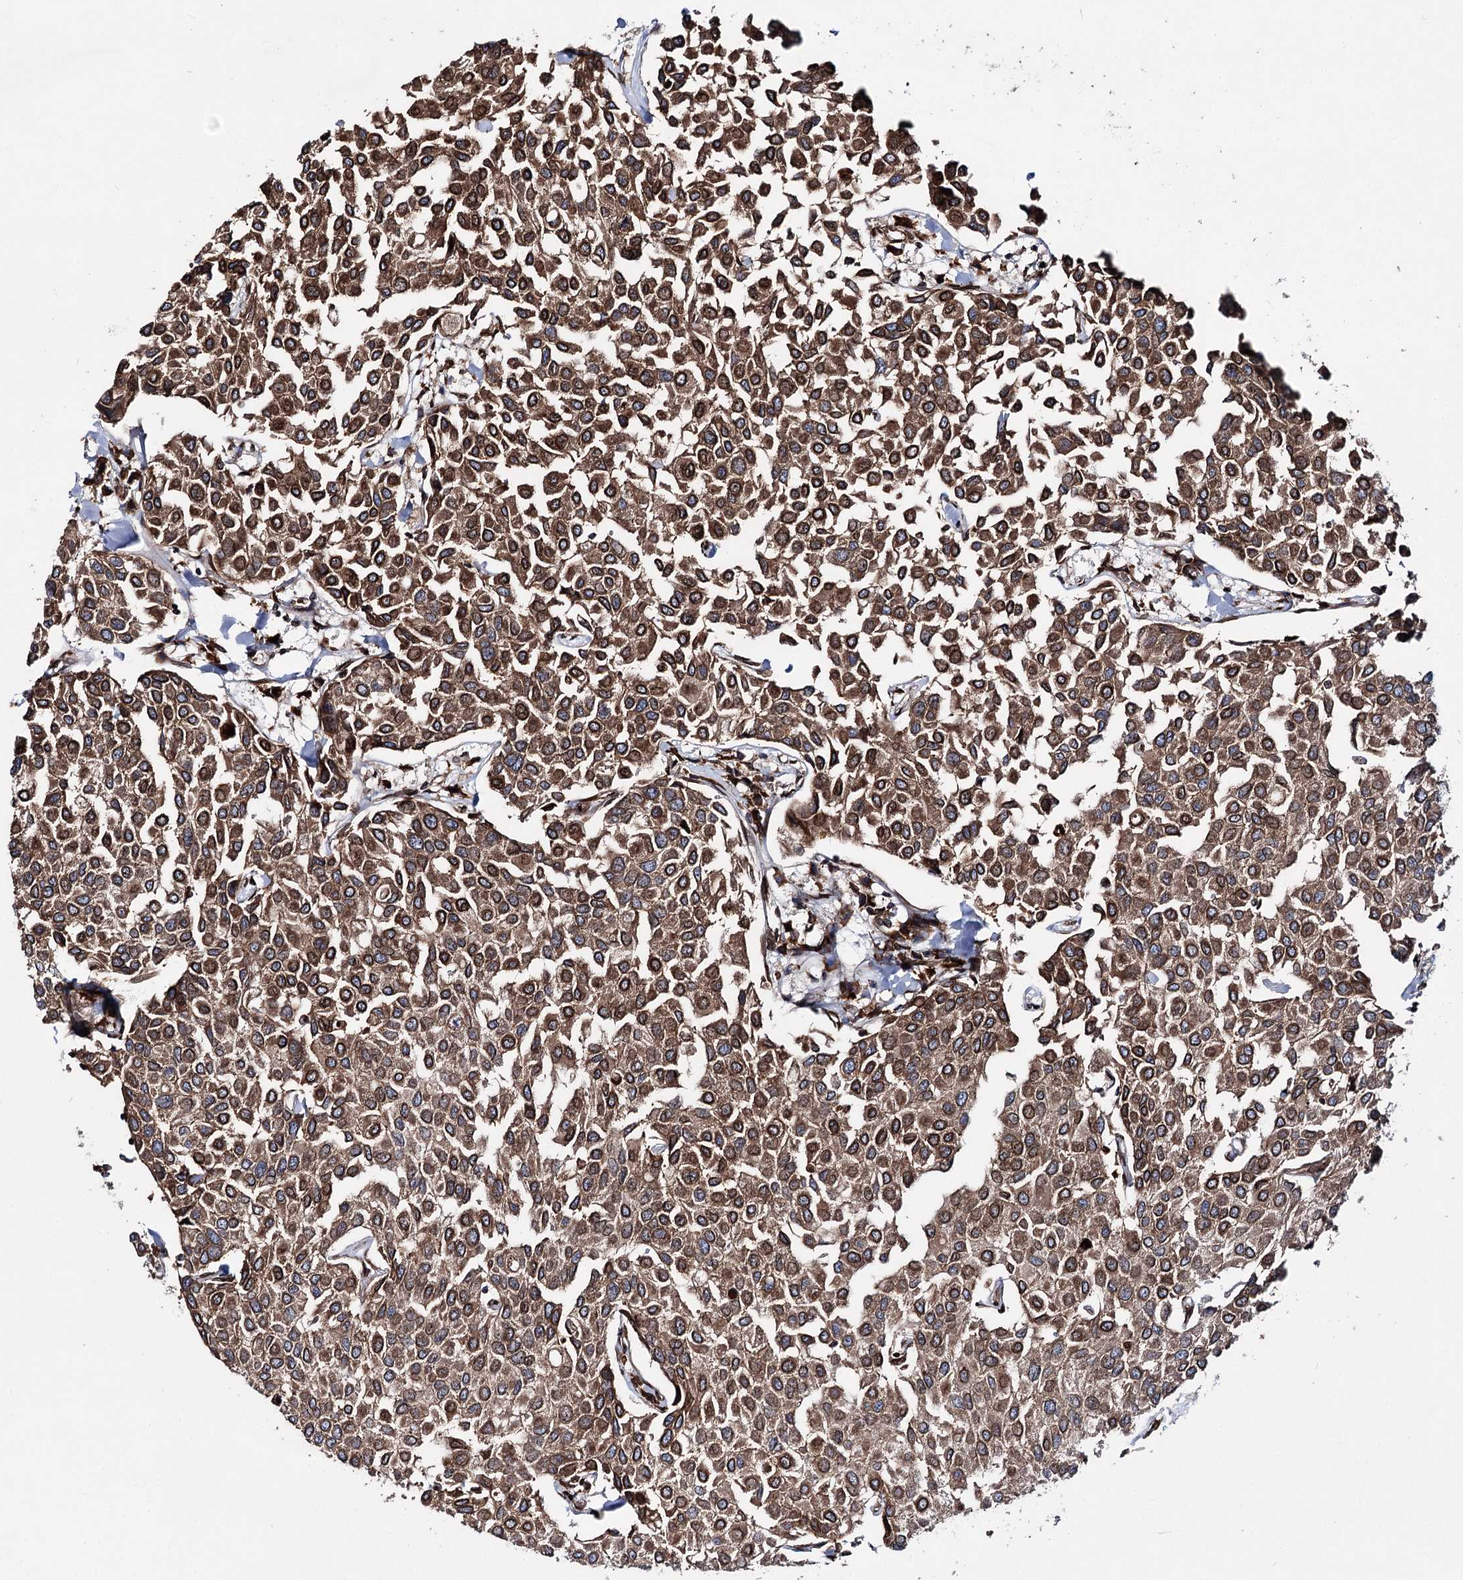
{"staining": {"intensity": "strong", "quantity": ">75%", "location": "cytoplasmic/membranous"}, "tissue": "breast cancer", "cell_type": "Tumor cells", "image_type": "cancer", "snomed": [{"axis": "morphology", "description": "Duct carcinoma"}, {"axis": "topography", "description": "Breast"}], "caption": "An immunohistochemistry (IHC) photomicrograph of neoplastic tissue is shown. Protein staining in brown labels strong cytoplasmic/membranous positivity in breast cancer within tumor cells.", "gene": "FGFR1OP2", "patient": {"sex": "female", "age": 55}}